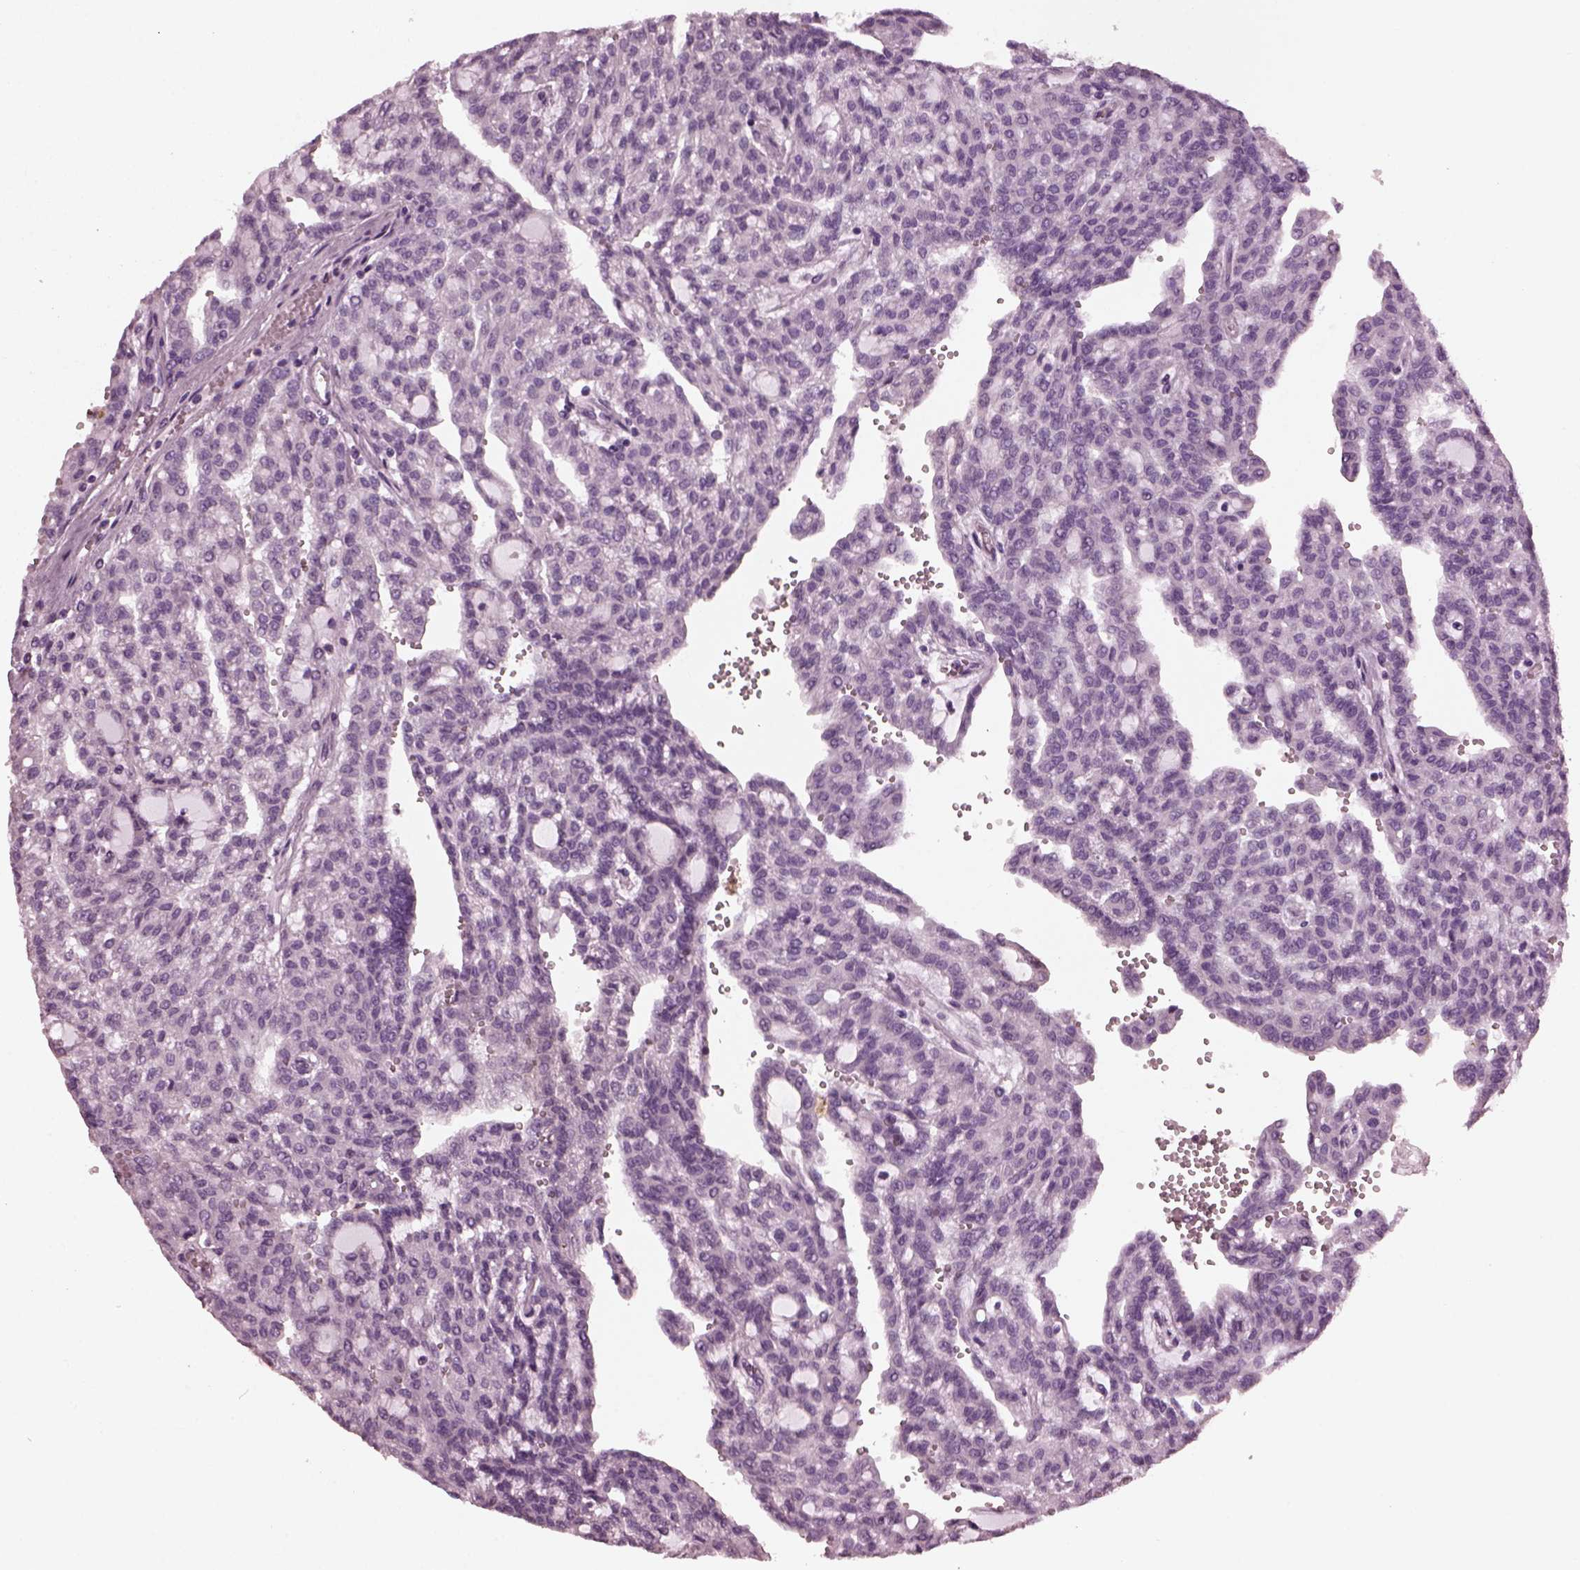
{"staining": {"intensity": "negative", "quantity": "none", "location": "none"}, "tissue": "renal cancer", "cell_type": "Tumor cells", "image_type": "cancer", "snomed": [{"axis": "morphology", "description": "Adenocarcinoma, NOS"}, {"axis": "topography", "description": "Kidney"}], "caption": "Protein analysis of renal cancer (adenocarcinoma) displays no significant positivity in tumor cells.", "gene": "SLC6A17", "patient": {"sex": "male", "age": 63}}